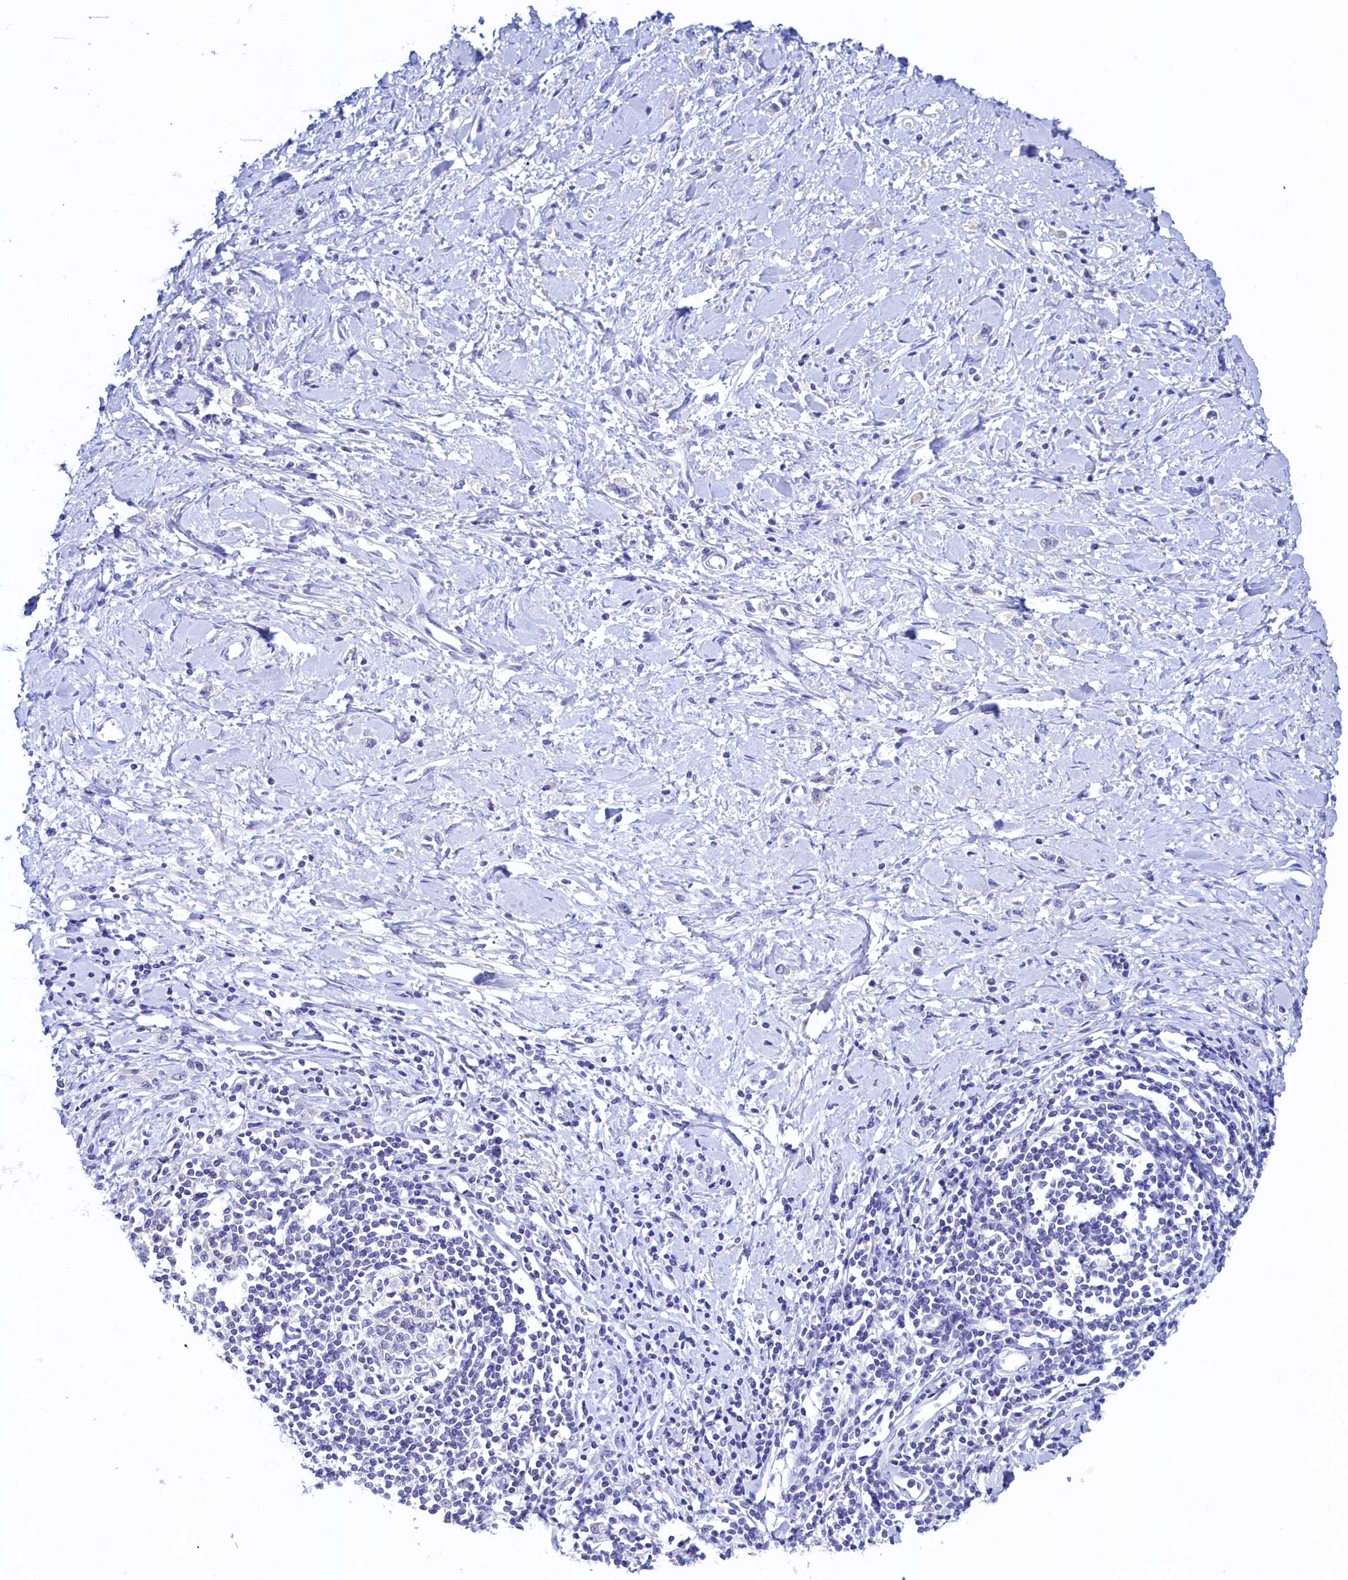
{"staining": {"intensity": "negative", "quantity": "none", "location": "none"}, "tissue": "stomach cancer", "cell_type": "Tumor cells", "image_type": "cancer", "snomed": [{"axis": "morphology", "description": "Adenocarcinoma, NOS"}, {"axis": "topography", "description": "Stomach"}], "caption": "This is a micrograph of immunohistochemistry (IHC) staining of stomach cancer (adenocarcinoma), which shows no positivity in tumor cells.", "gene": "PAAF1", "patient": {"sex": "female", "age": 76}}